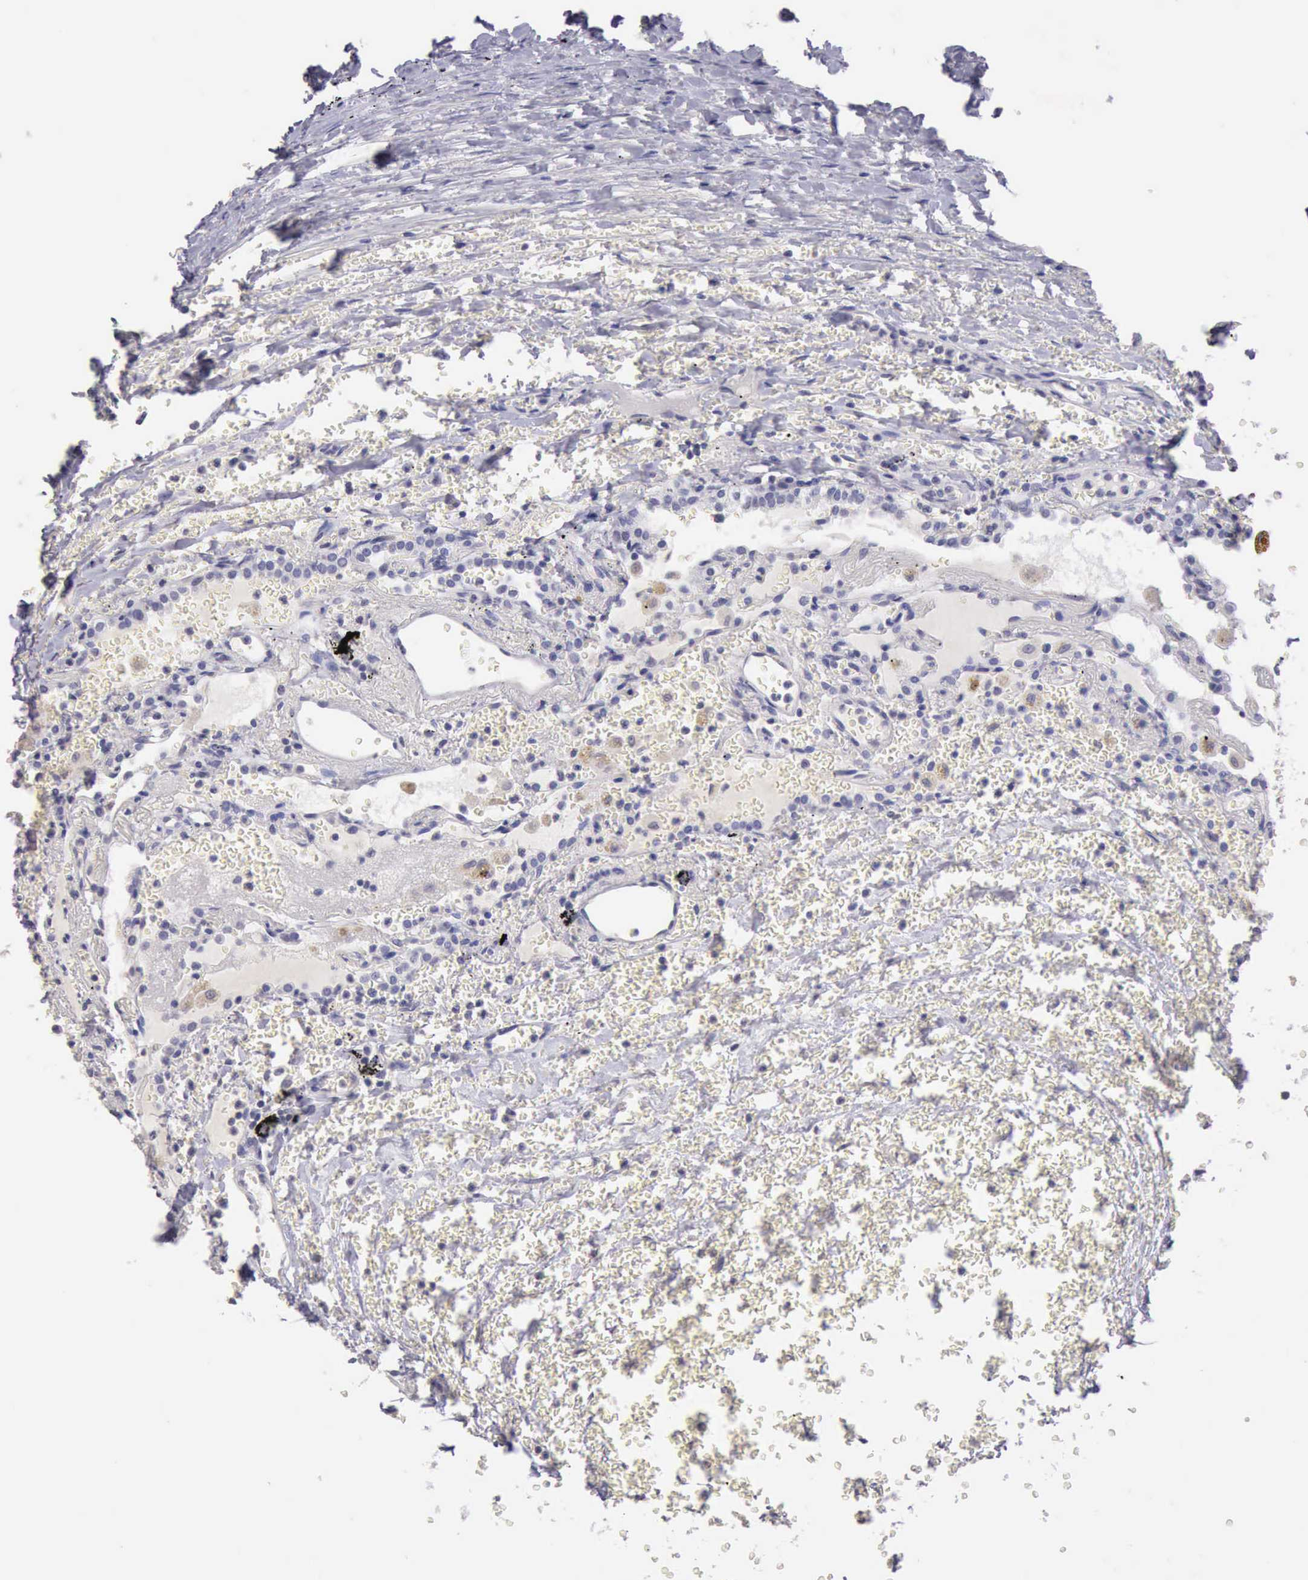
{"staining": {"intensity": "moderate", "quantity": ">75%", "location": "cytoplasmic/membranous"}, "tissue": "carcinoid", "cell_type": "Tumor cells", "image_type": "cancer", "snomed": [{"axis": "morphology", "description": "Carcinoid, malignant, NOS"}, {"axis": "topography", "description": "Bronchus"}], "caption": "Tumor cells display moderate cytoplasmic/membranous positivity in about >75% of cells in carcinoid.", "gene": "KCND1", "patient": {"sex": "male", "age": 55}}